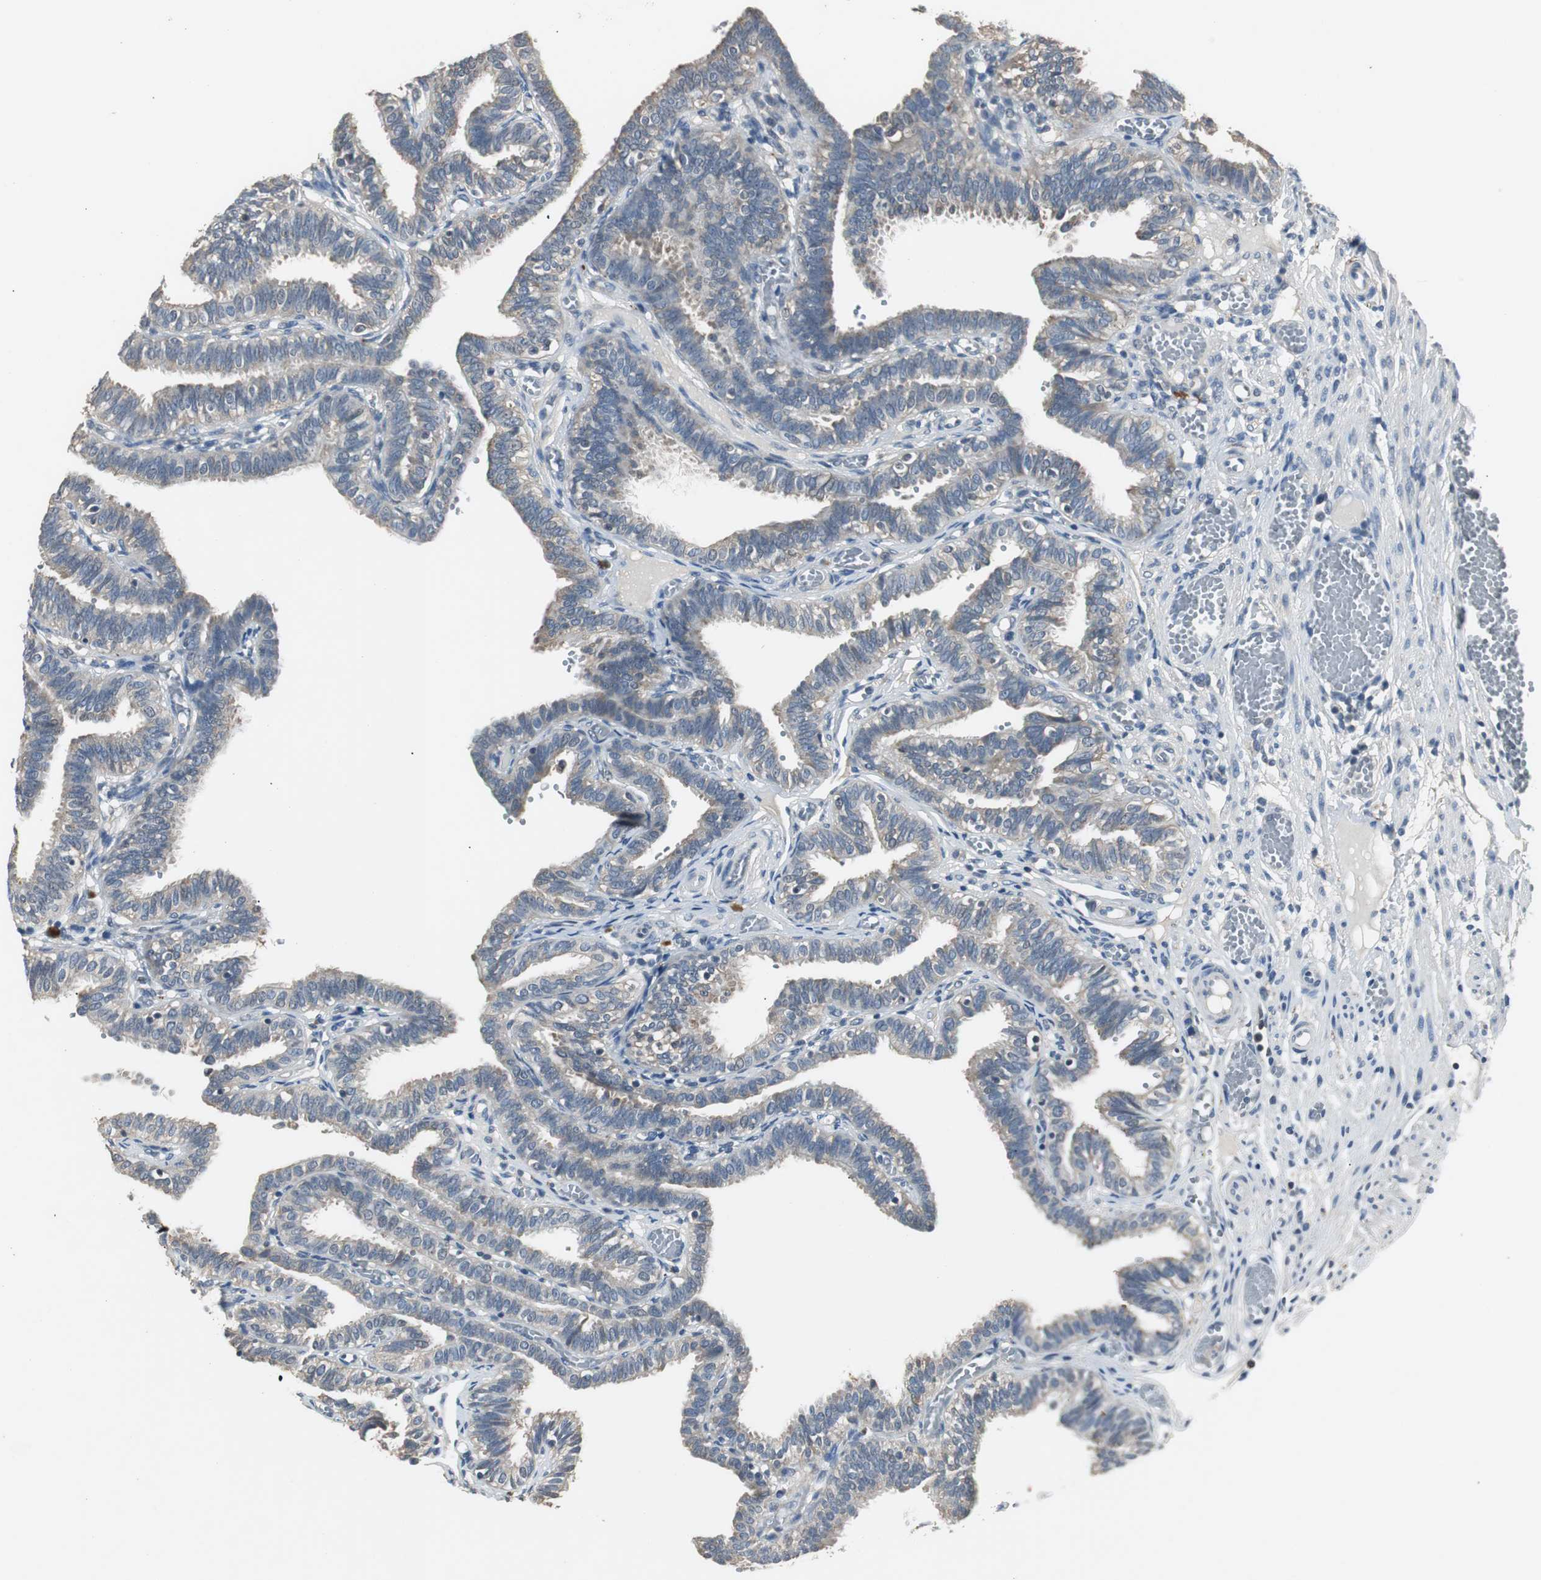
{"staining": {"intensity": "weak", "quantity": "<25%", "location": "cytoplasmic/membranous"}, "tissue": "fallopian tube", "cell_type": "Glandular cells", "image_type": "normal", "snomed": [{"axis": "morphology", "description": "Normal tissue, NOS"}, {"axis": "topography", "description": "Fallopian tube"}], "caption": "Immunohistochemistry of normal human fallopian tube reveals no staining in glandular cells. Brightfield microscopy of IHC stained with DAB (brown) and hematoxylin (blue), captured at high magnification.", "gene": "PTPRN2", "patient": {"sex": "female", "age": 29}}